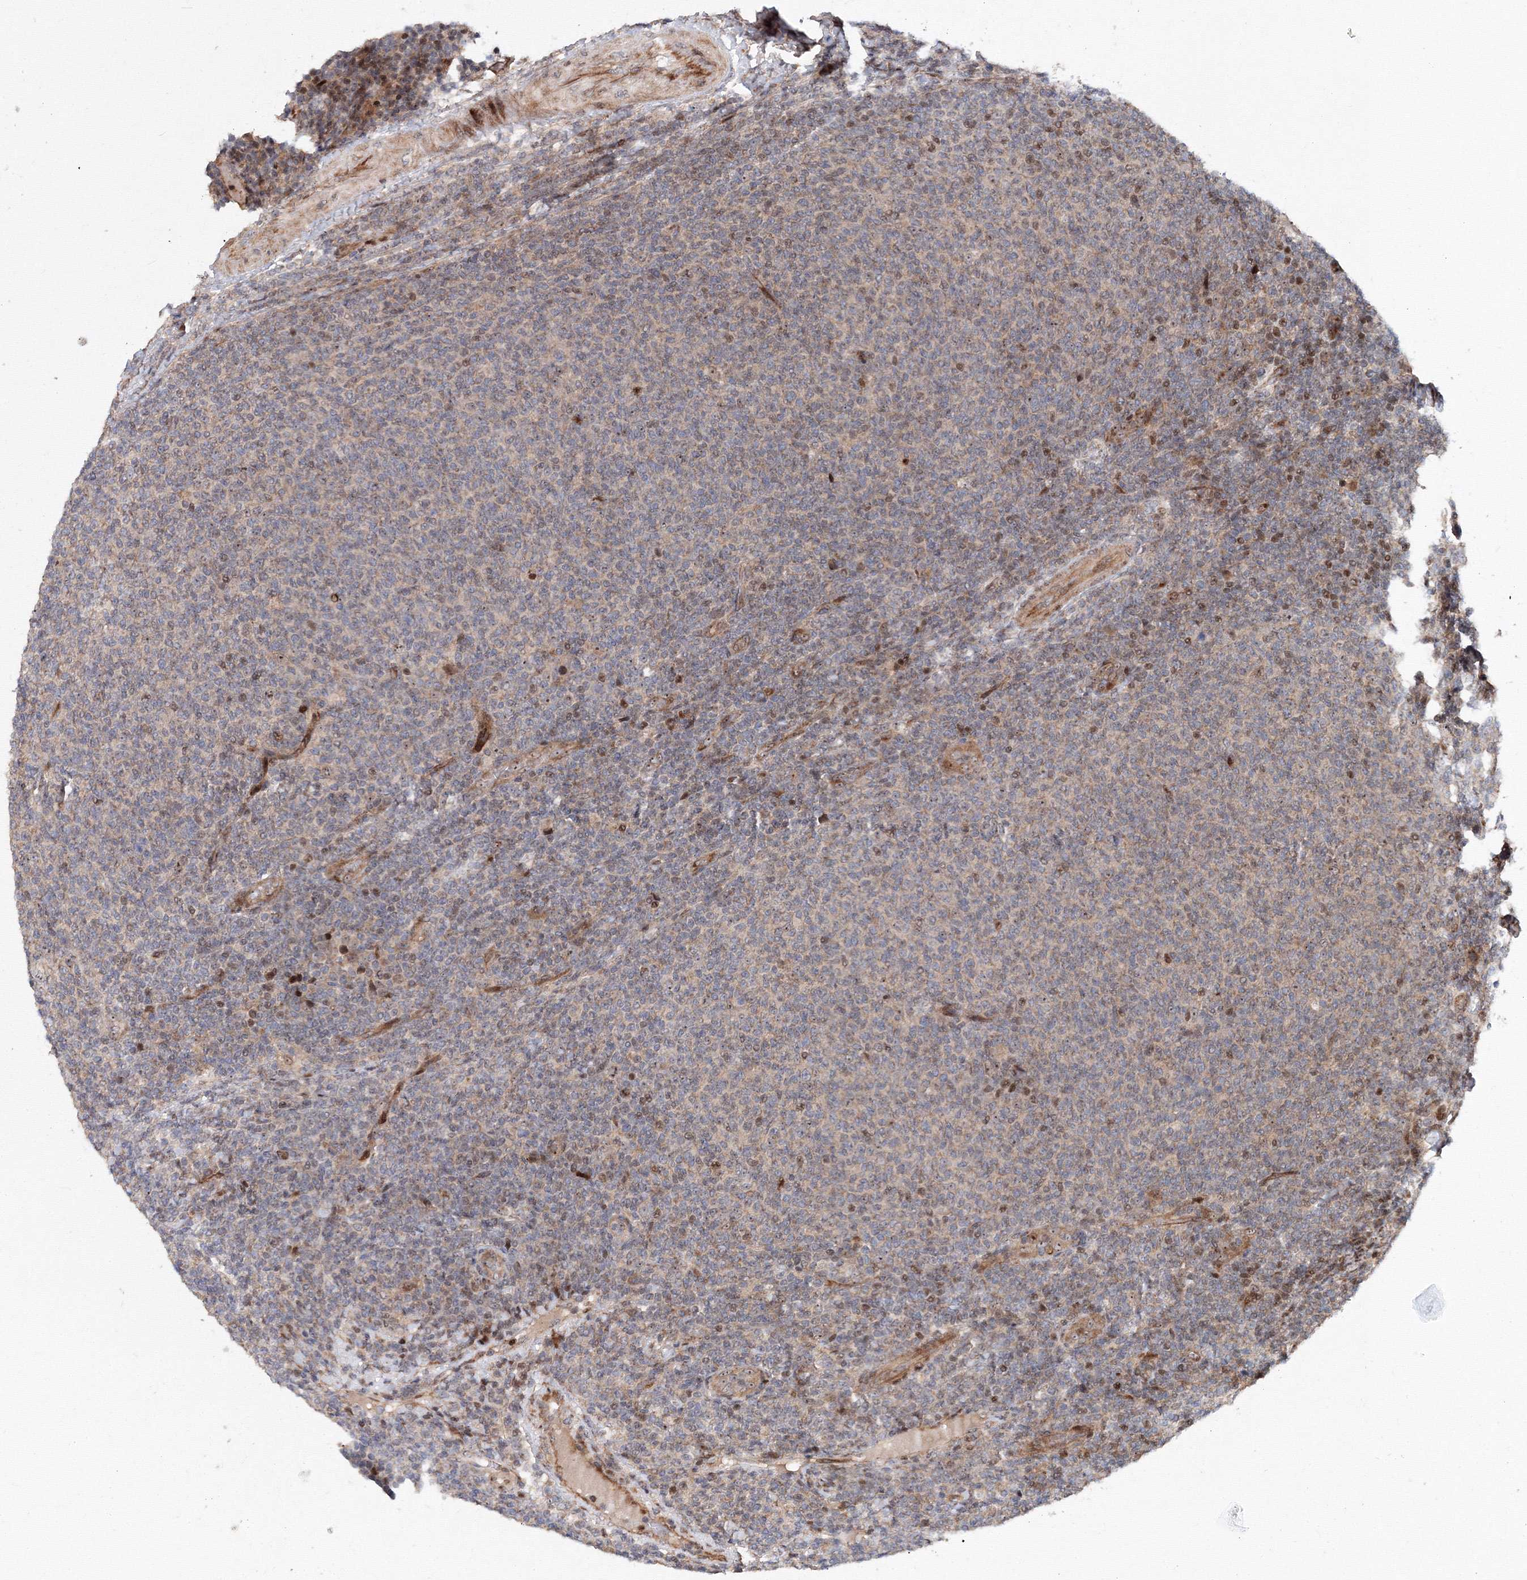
{"staining": {"intensity": "negative", "quantity": "none", "location": "none"}, "tissue": "lymphoma", "cell_type": "Tumor cells", "image_type": "cancer", "snomed": [{"axis": "morphology", "description": "Malignant lymphoma, non-Hodgkin's type, Low grade"}, {"axis": "topography", "description": "Lymph node"}], "caption": "This is an IHC micrograph of human lymphoma. There is no expression in tumor cells.", "gene": "ANKAR", "patient": {"sex": "male", "age": 66}}